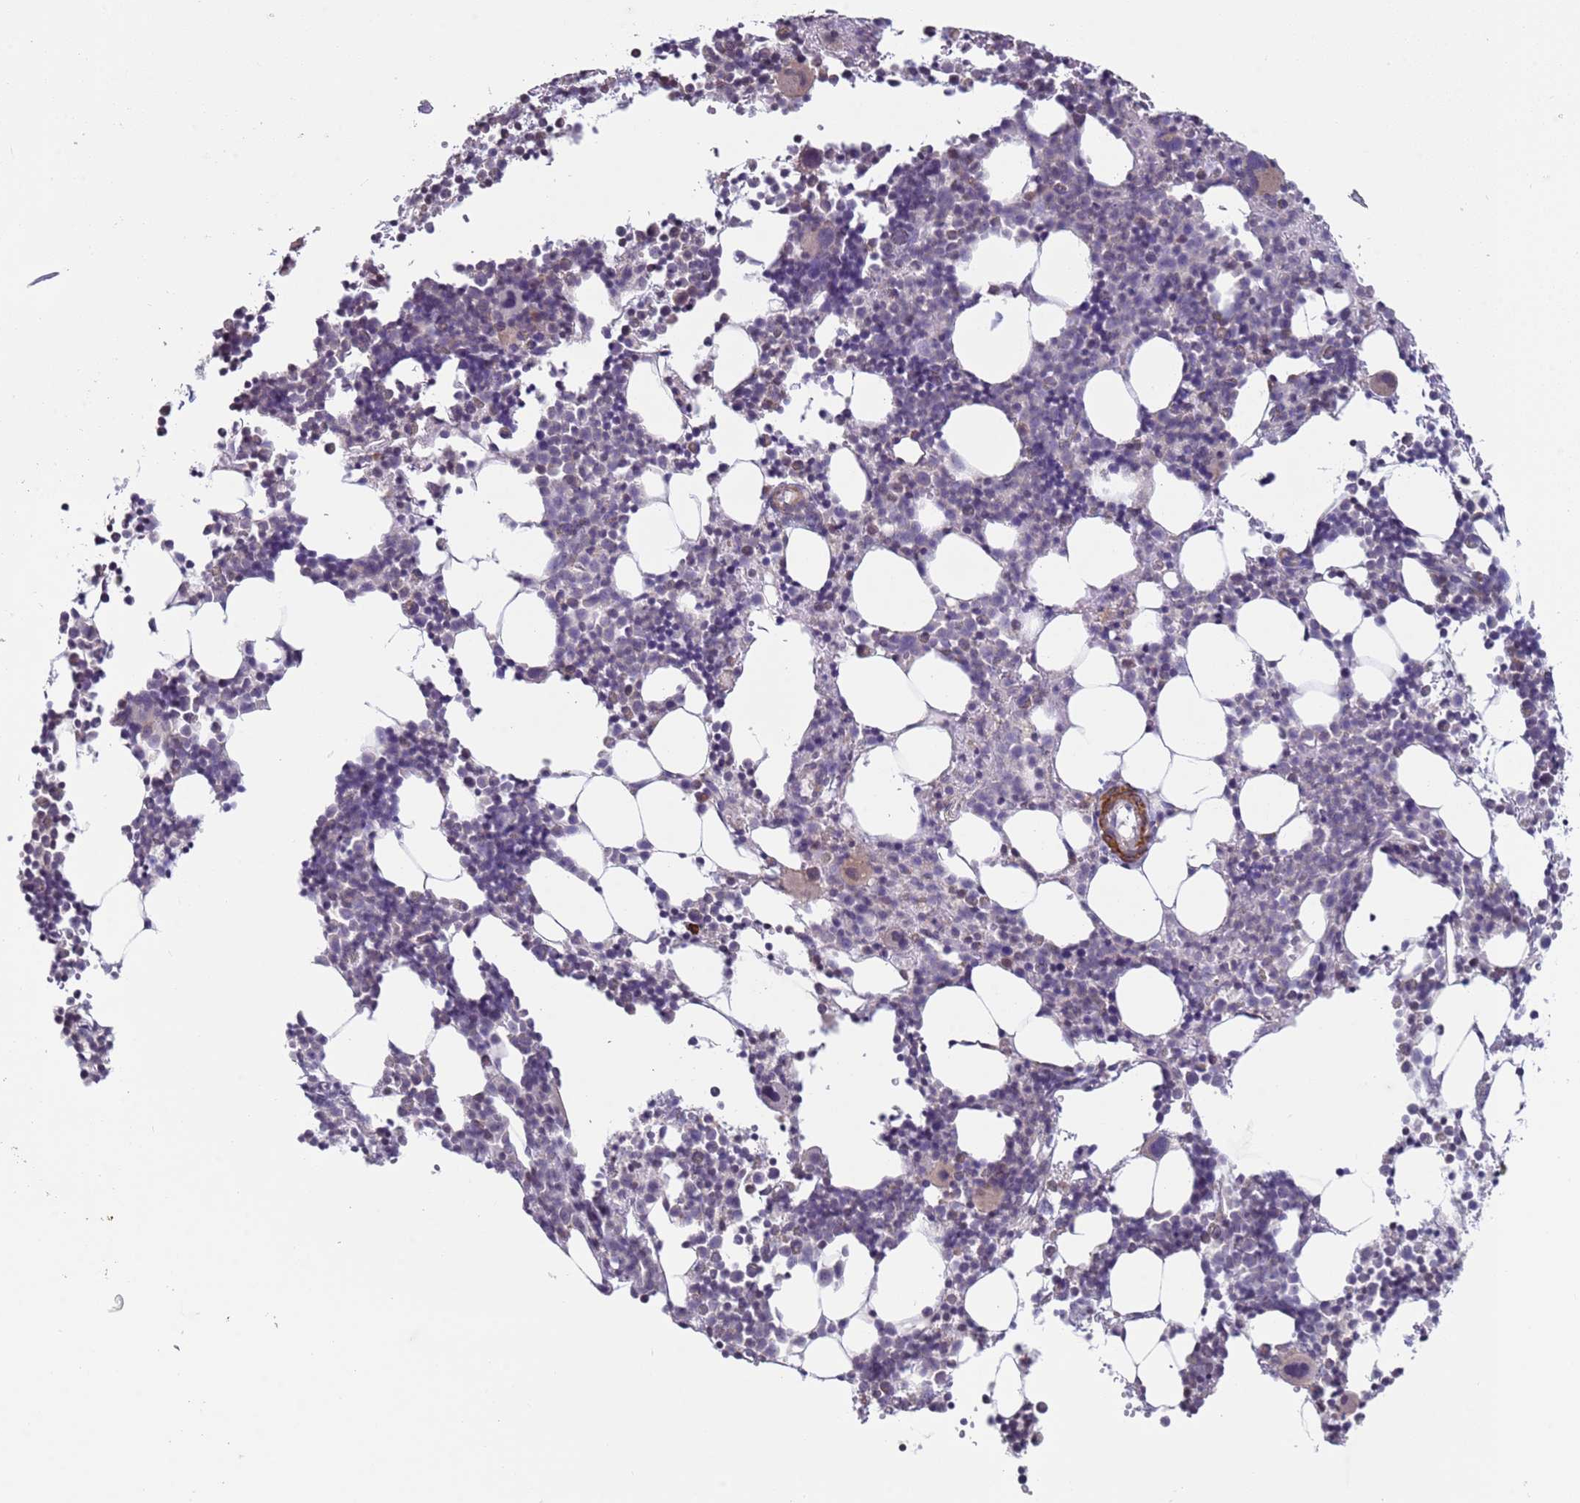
{"staining": {"intensity": "negative", "quantity": "none", "location": "none"}, "tissue": "bone marrow", "cell_type": "Hematopoietic cells", "image_type": "normal", "snomed": [{"axis": "morphology", "description": "Normal tissue, NOS"}, {"axis": "topography", "description": "Bone marrow"}], "caption": "Hematopoietic cells are negative for protein expression in normal human bone marrow. The staining was performed using DAB (3,3'-diaminobenzidine) to visualize the protein expression in brown, while the nuclei were stained in blue with hematoxylin (Magnification: 20x).", "gene": "SNAPC4", "patient": {"sex": "male", "age": 15}}